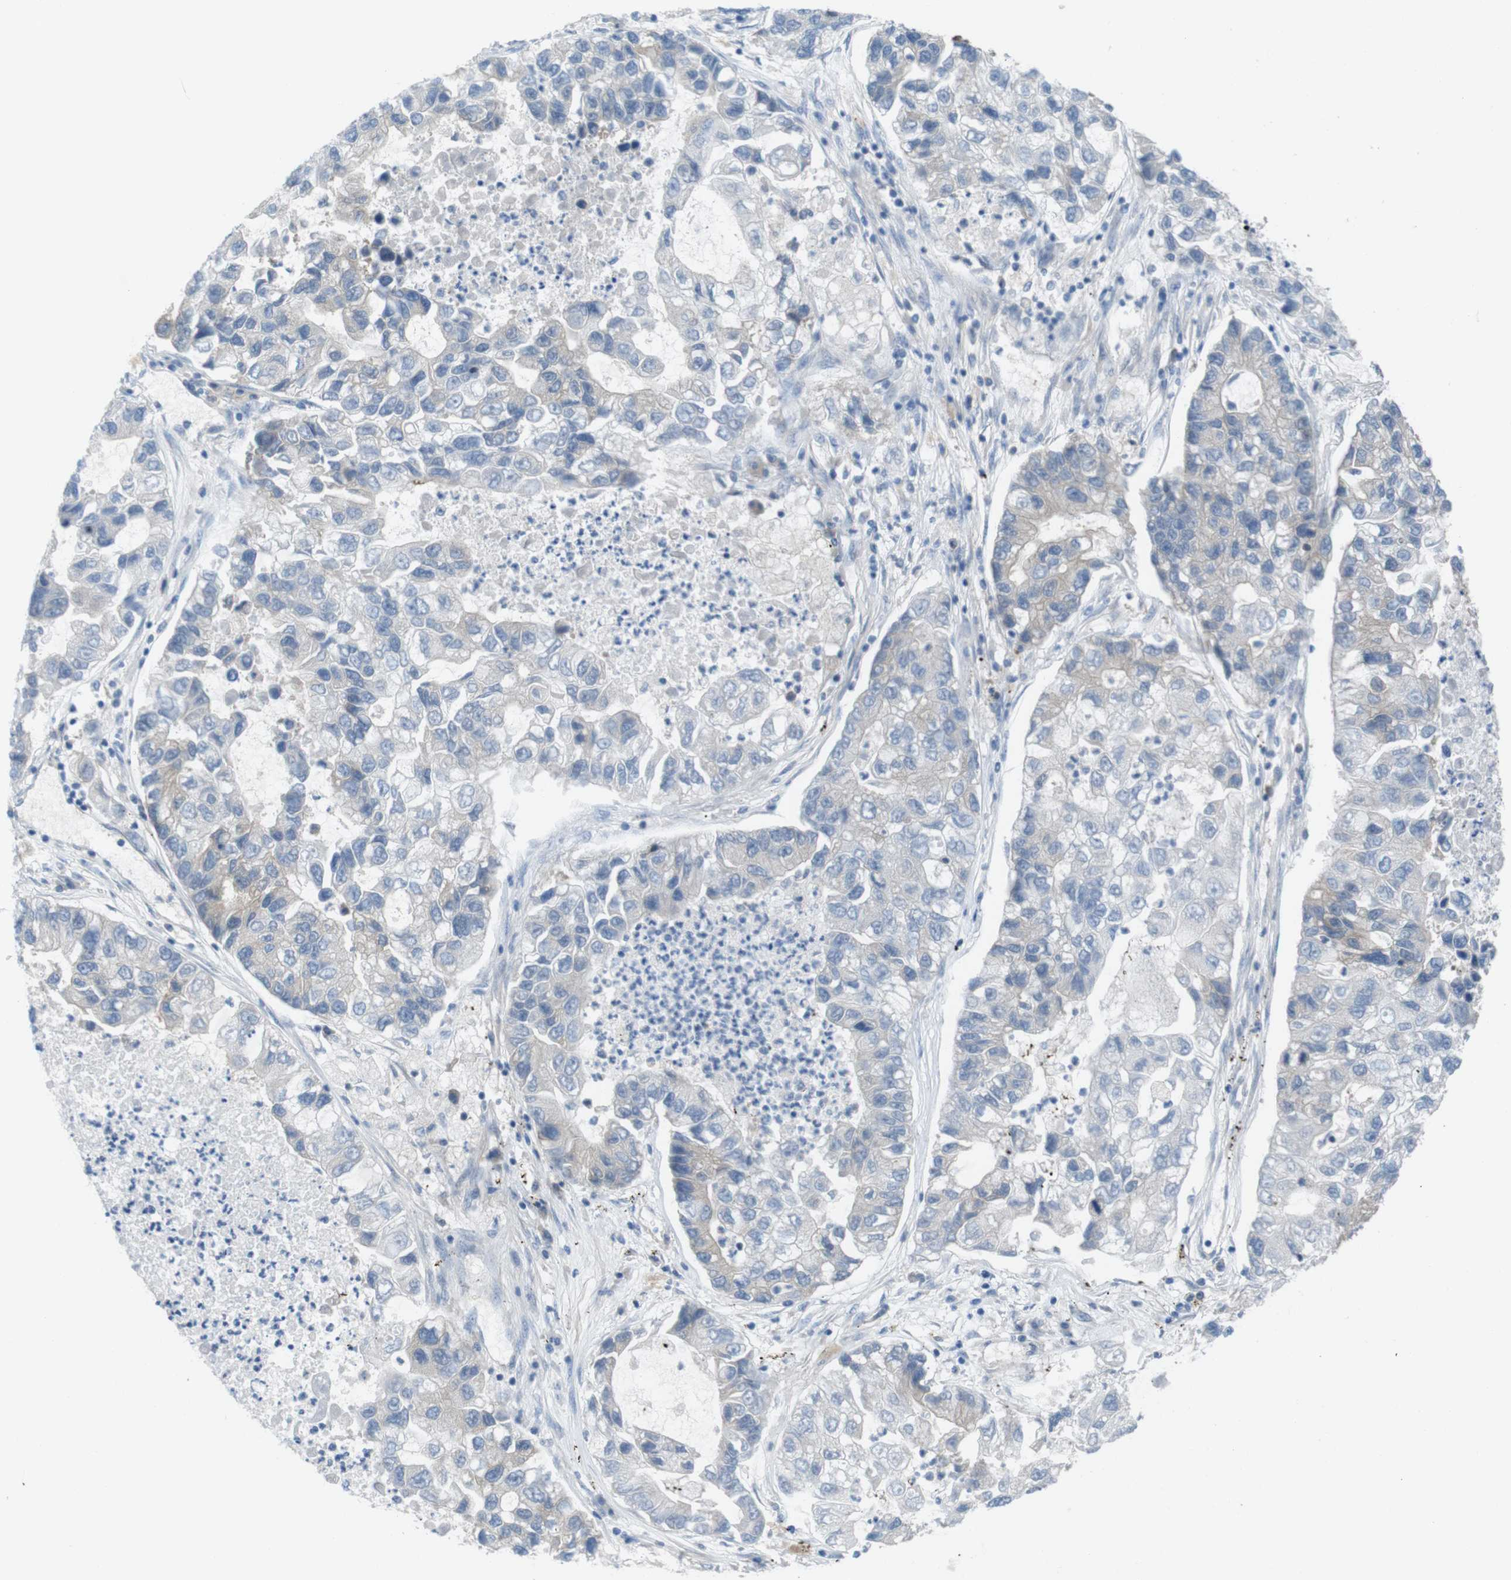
{"staining": {"intensity": "negative", "quantity": "none", "location": "none"}, "tissue": "lung cancer", "cell_type": "Tumor cells", "image_type": "cancer", "snomed": [{"axis": "morphology", "description": "Adenocarcinoma, NOS"}, {"axis": "topography", "description": "Lung"}], "caption": "Protein analysis of adenocarcinoma (lung) exhibits no significant positivity in tumor cells.", "gene": "MTHFD1", "patient": {"sex": "female", "age": 51}}